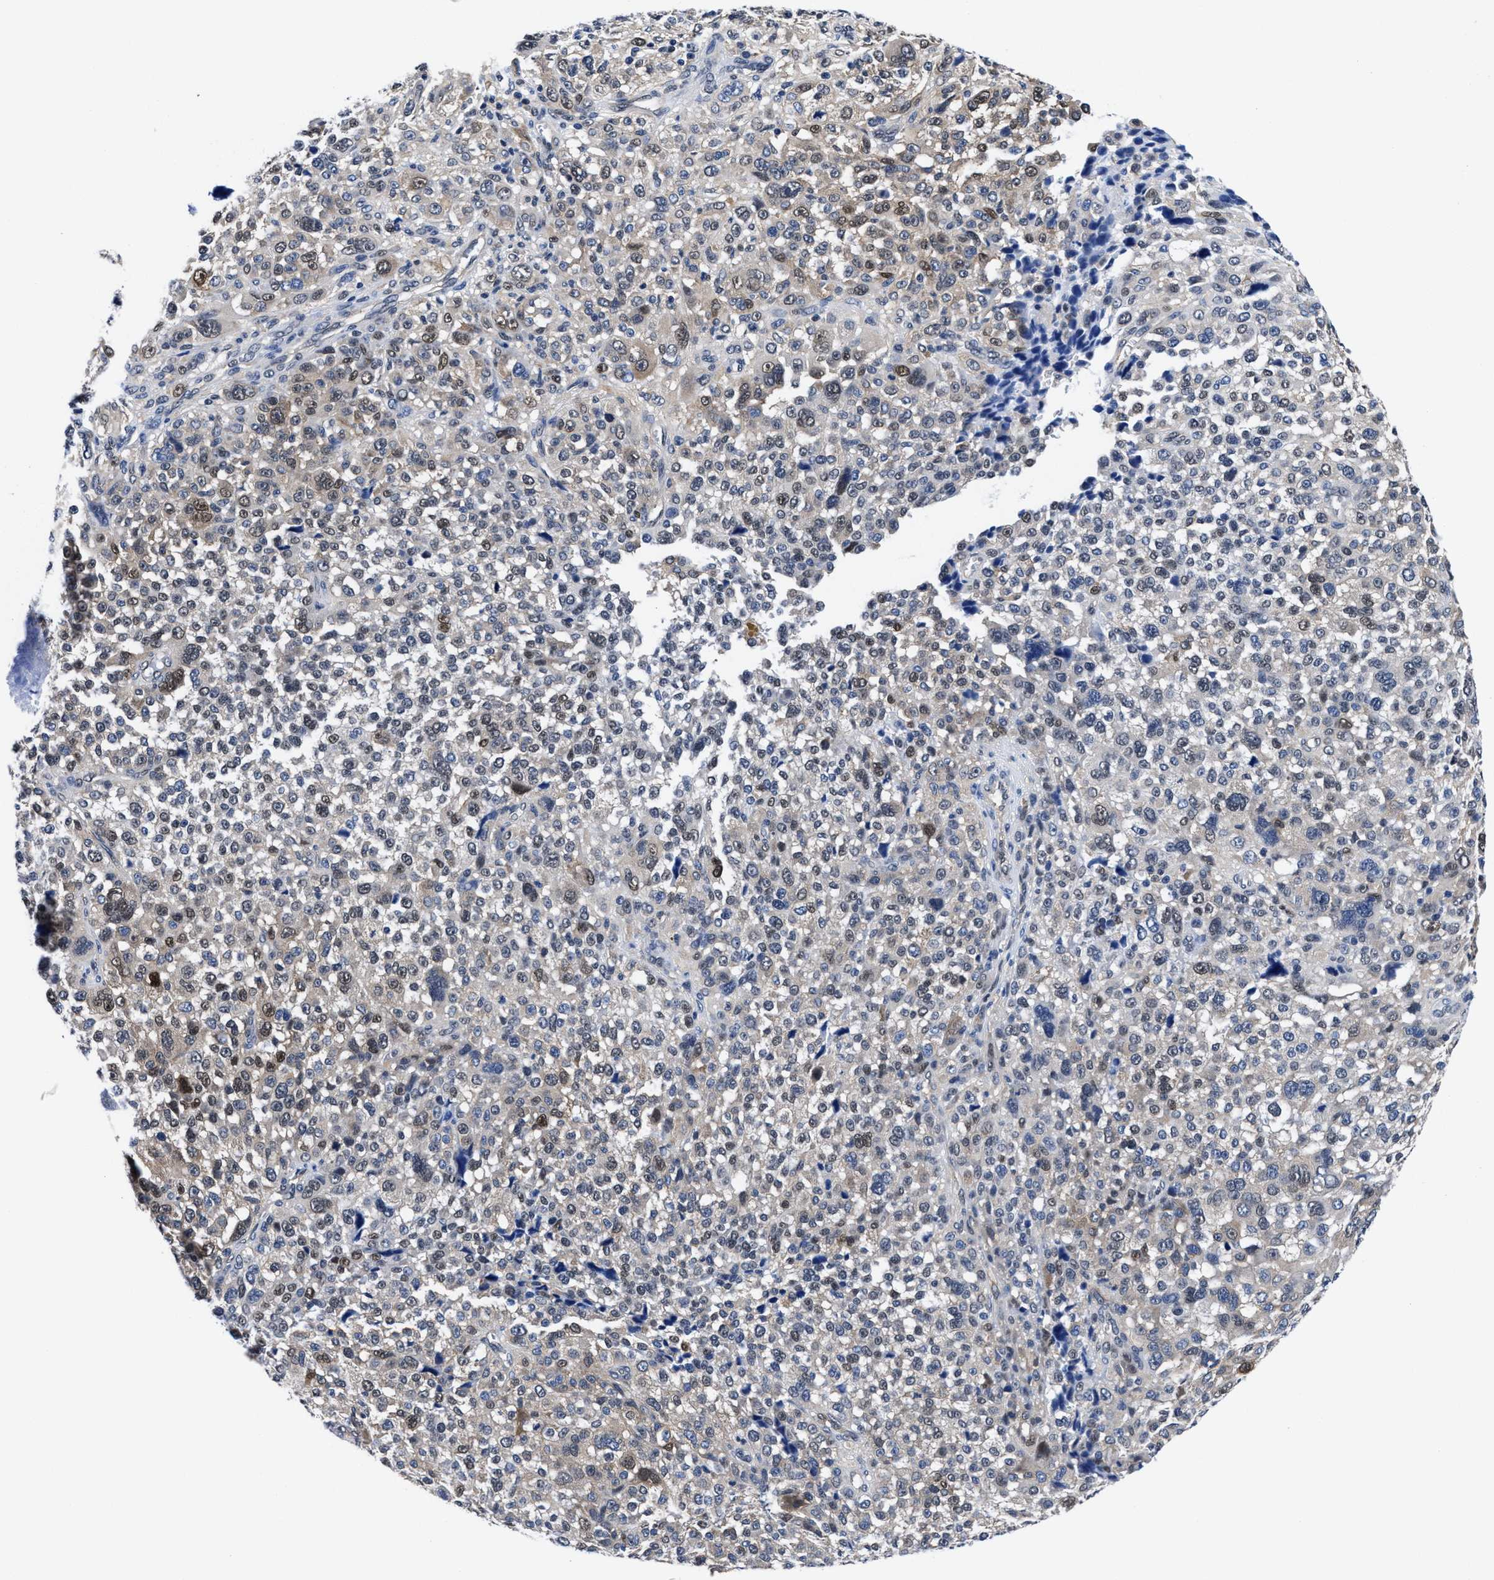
{"staining": {"intensity": "weak", "quantity": "25%-75%", "location": "cytoplasmic/membranous,nuclear"}, "tissue": "melanoma", "cell_type": "Tumor cells", "image_type": "cancer", "snomed": [{"axis": "morphology", "description": "Malignant melanoma, NOS"}, {"axis": "topography", "description": "Skin"}], "caption": "Immunohistochemistry (IHC) staining of malignant melanoma, which demonstrates low levels of weak cytoplasmic/membranous and nuclear positivity in approximately 25%-75% of tumor cells indicating weak cytoplasmic/membranous and nuclear protein staining. The staining was performed using DAB (3,3'-diaminobenzidine) (brown) for protein detection and nuclei were counterstained in hematoxylin (blue).", "gene": "ACLY", "patient": {"sex": "female", "age": 55}}